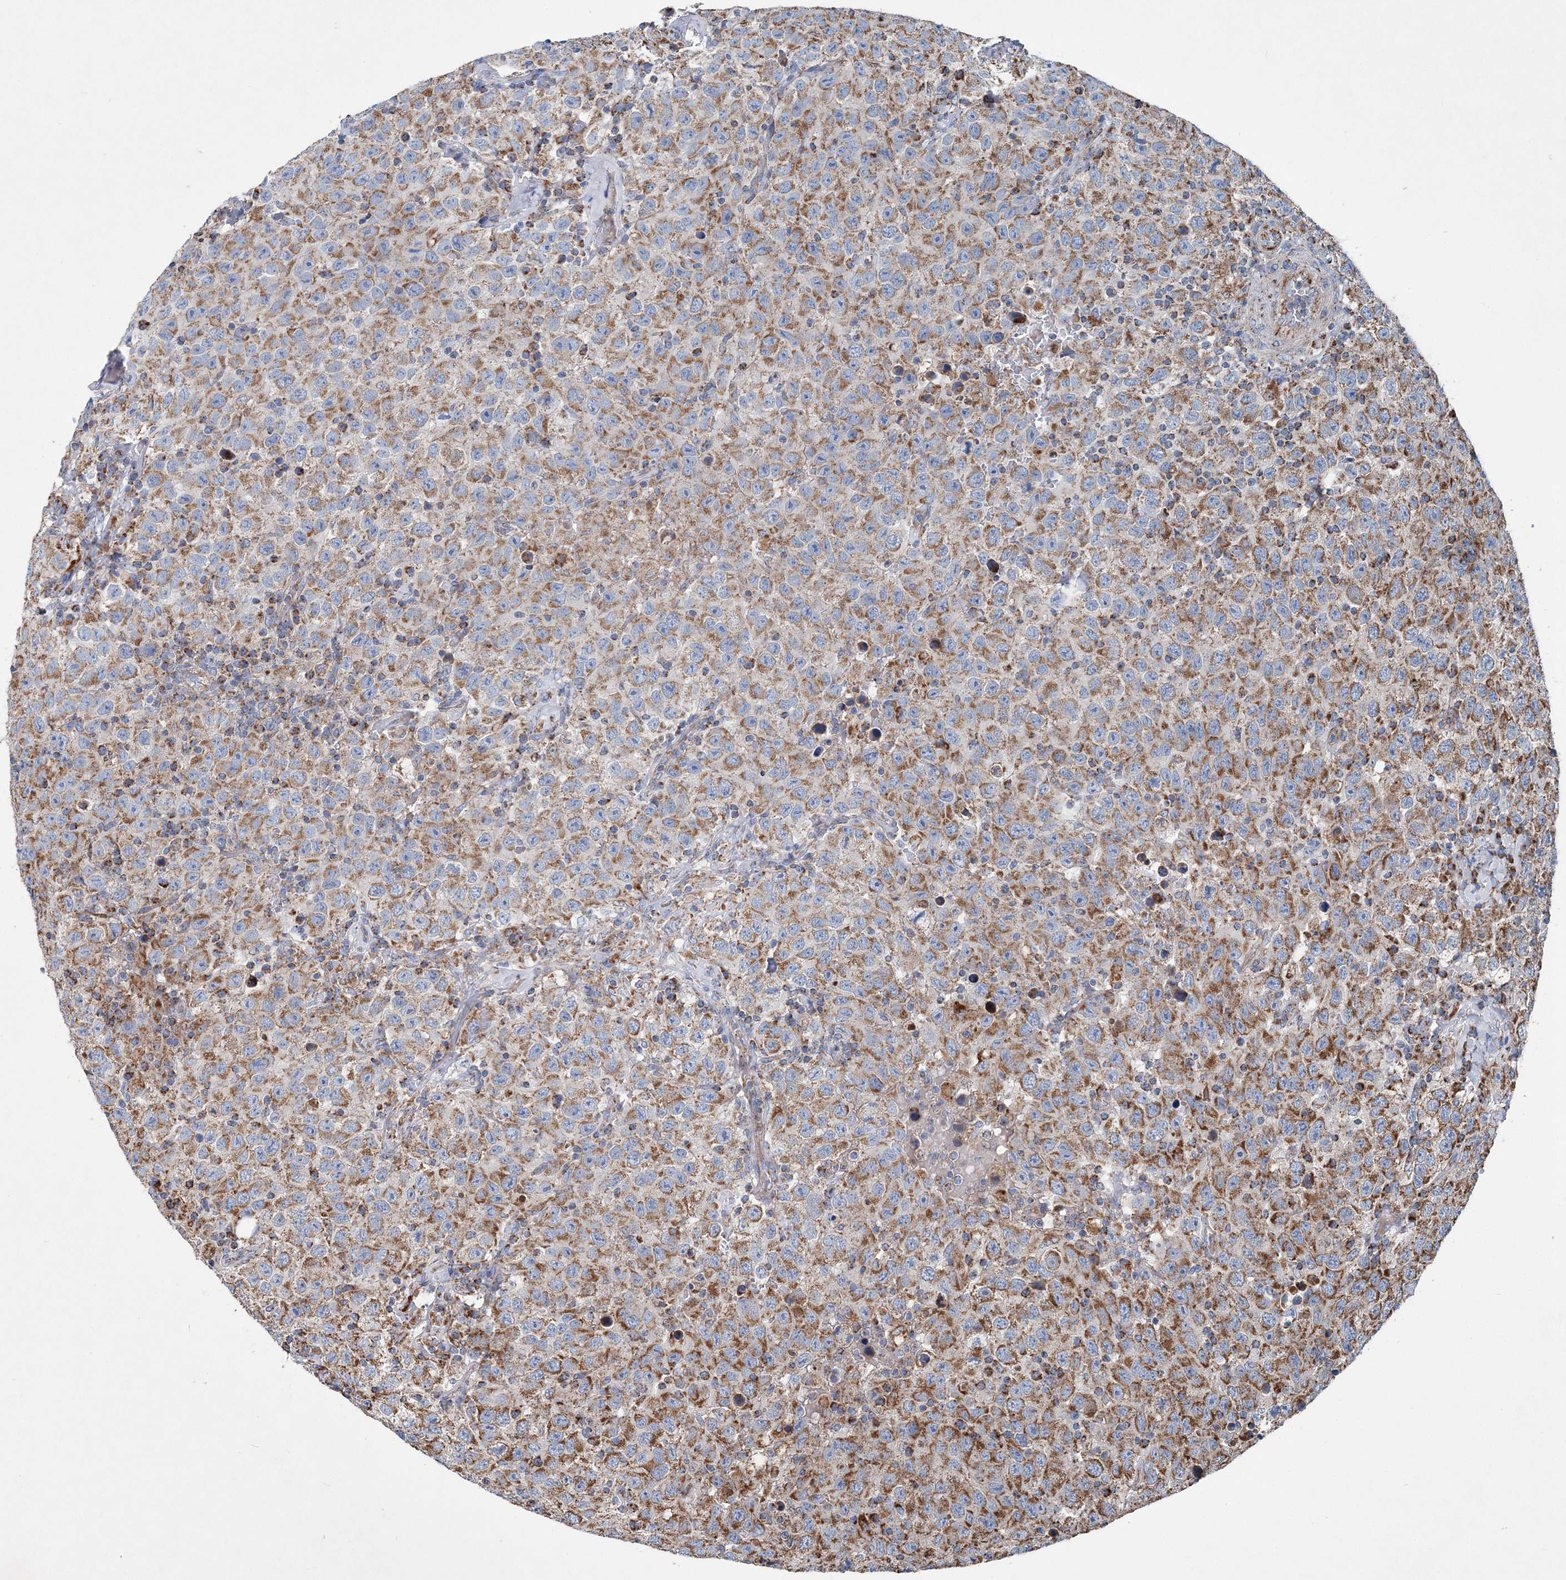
{"staining": {"intensity": "moderate", "quantity": ">75%", "location": "cytoplasmic/membranous"}, "tissue": "testis cancer", "cell_type": "Tumor cells", "image_type": "cancer", "snomed": [{"axis": "morphology", "description": "Seminoma, NOS"}, {"axis": "topography", "description": "Testis"}], "caption": "Protein analysis of testis seminoma tissue shows moderate cytoplasmic/membranous positivity in approximately >75% of tumor cells.", "gene": "SPAG16", "patient": {"sex": "male", "age": 41}}